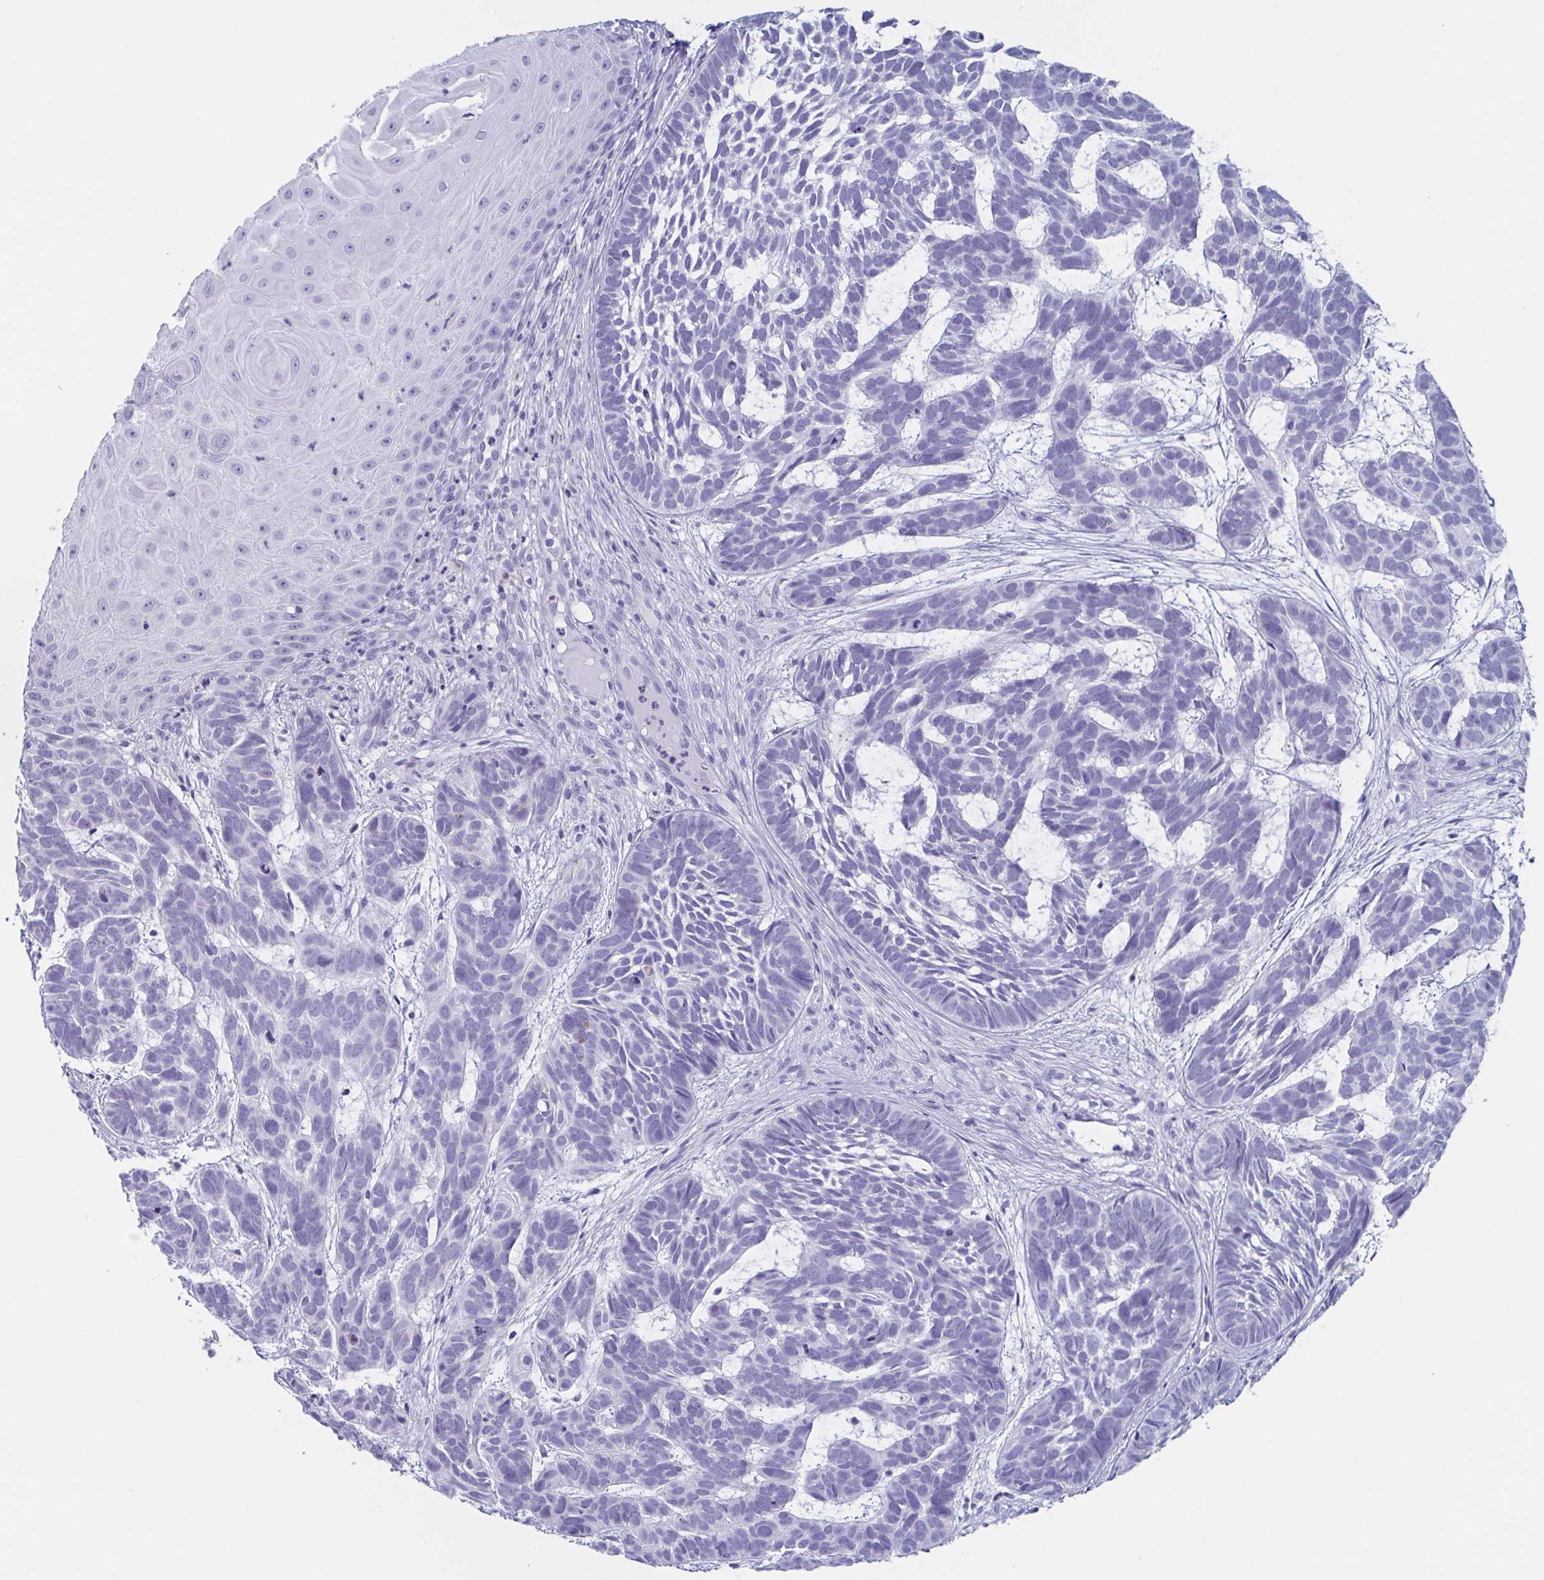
{"staining": {"intensity": "negative", "quantity": "none", "location": "none"}, "tissue": "skin cancer", "cell_type": "Tumor cells", "image_type": "cancer", "snomed": [{"axis": "morphology", "description": "Basal cell carcinoma"}, {"axis": "topography", "description": "Skin"}], "caption": "High power microscopy histopathology image of an immunohistochemistry (IHC) photomicrograph of skin basal cell carcinoma, revealing no significant positivity in tumor cells.", "gene": "LYRM2", "patient": {"sex": "male", "age": 78}}